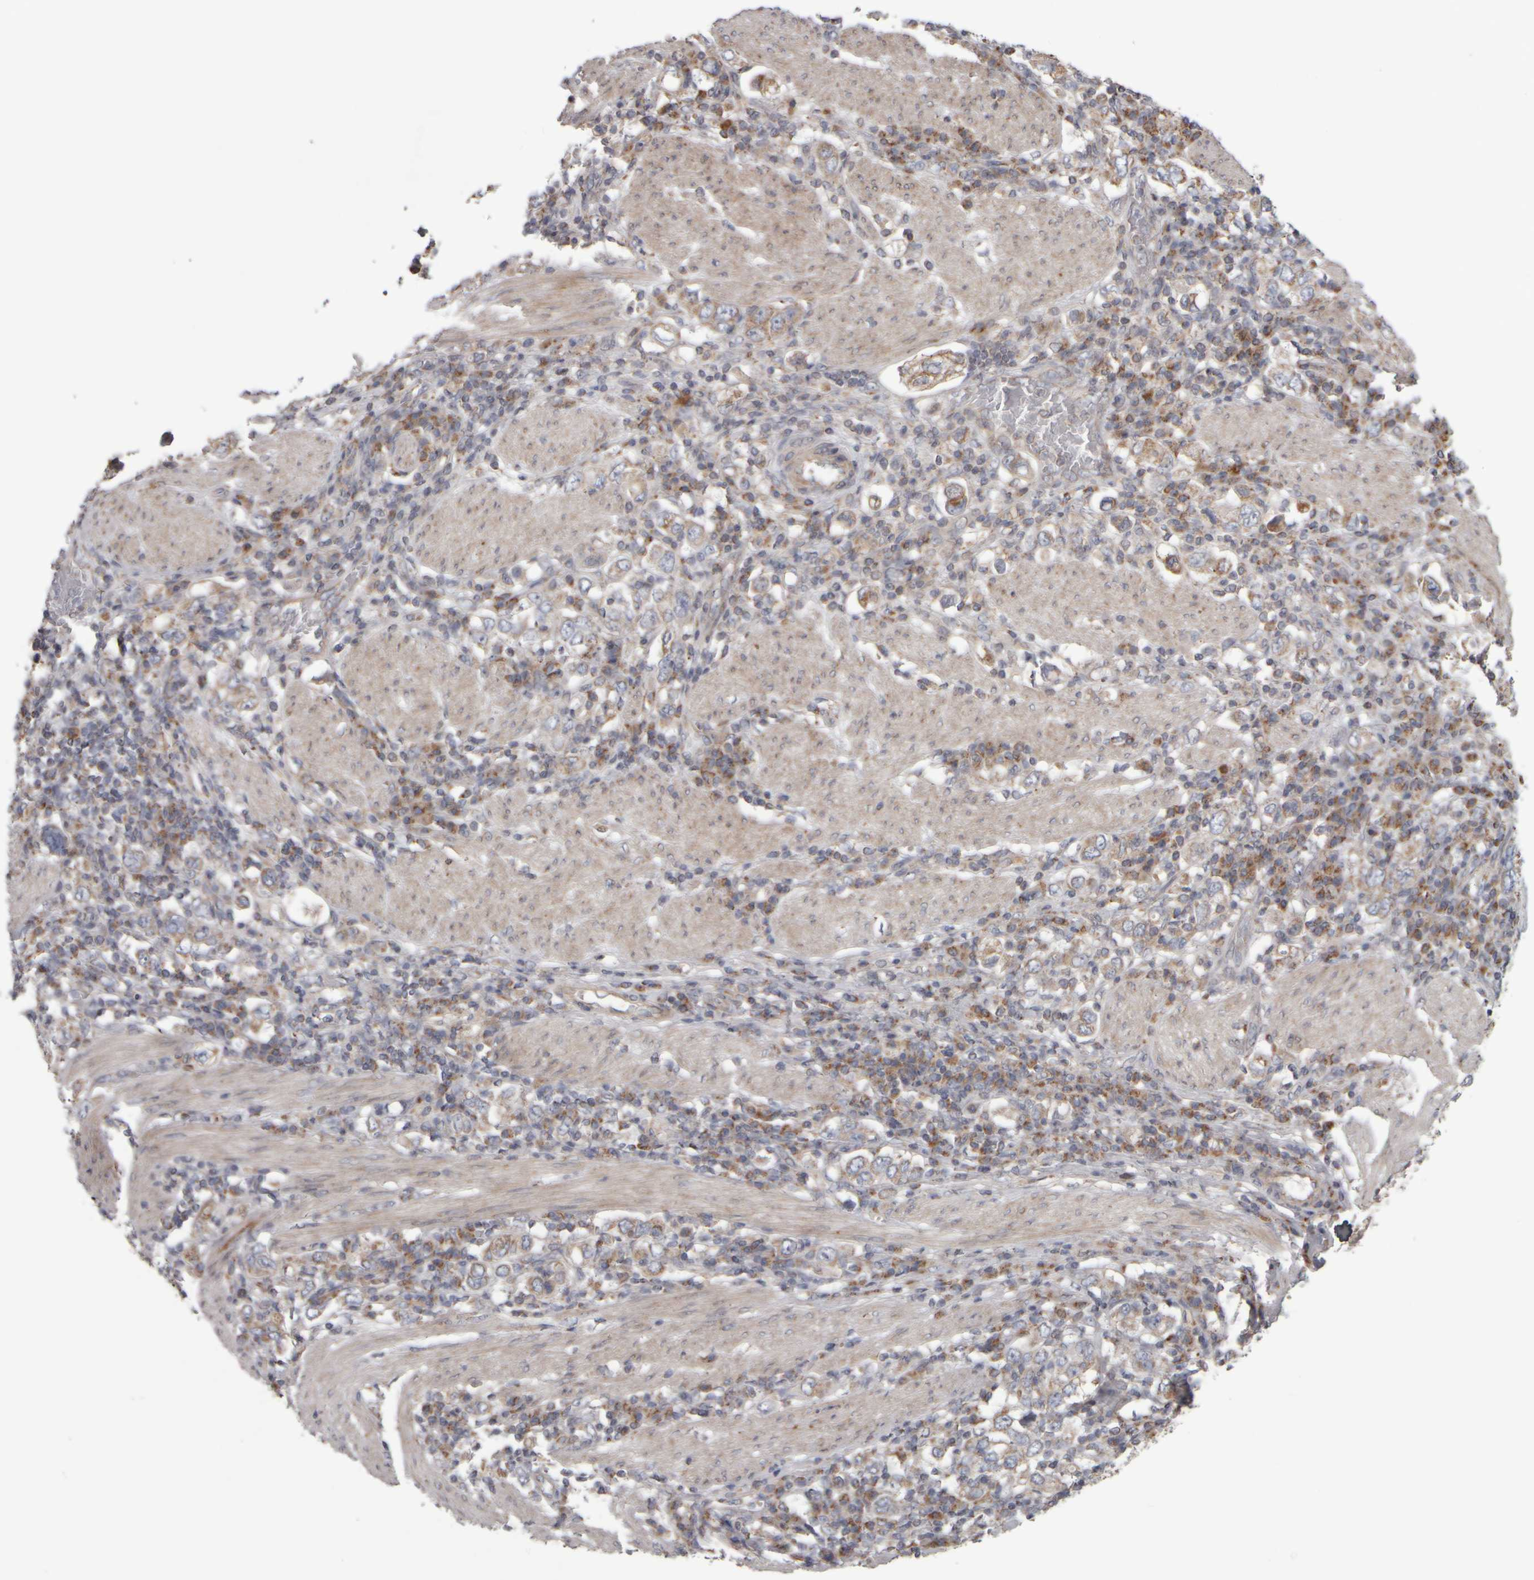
{"staining": {"intensity": "weak", "quantity": "<25%", "location": "cytoplasmic/membranous"}, "tissue": "stomach cancer", "cell_type": "Tumor cells", "image_type": "cancer", "snomed": [{"axis": "morphology", "description": "Adenocarcinoma, NOS"}, {"axis": "topography", "description": "Stomach, upper"}], "caption": "A micrograph of human adenocarcinoma (stomach) is negative for staining in tumor cells.", "gene": "SCO1", "patient": {"sex": "male", "age": 62}}